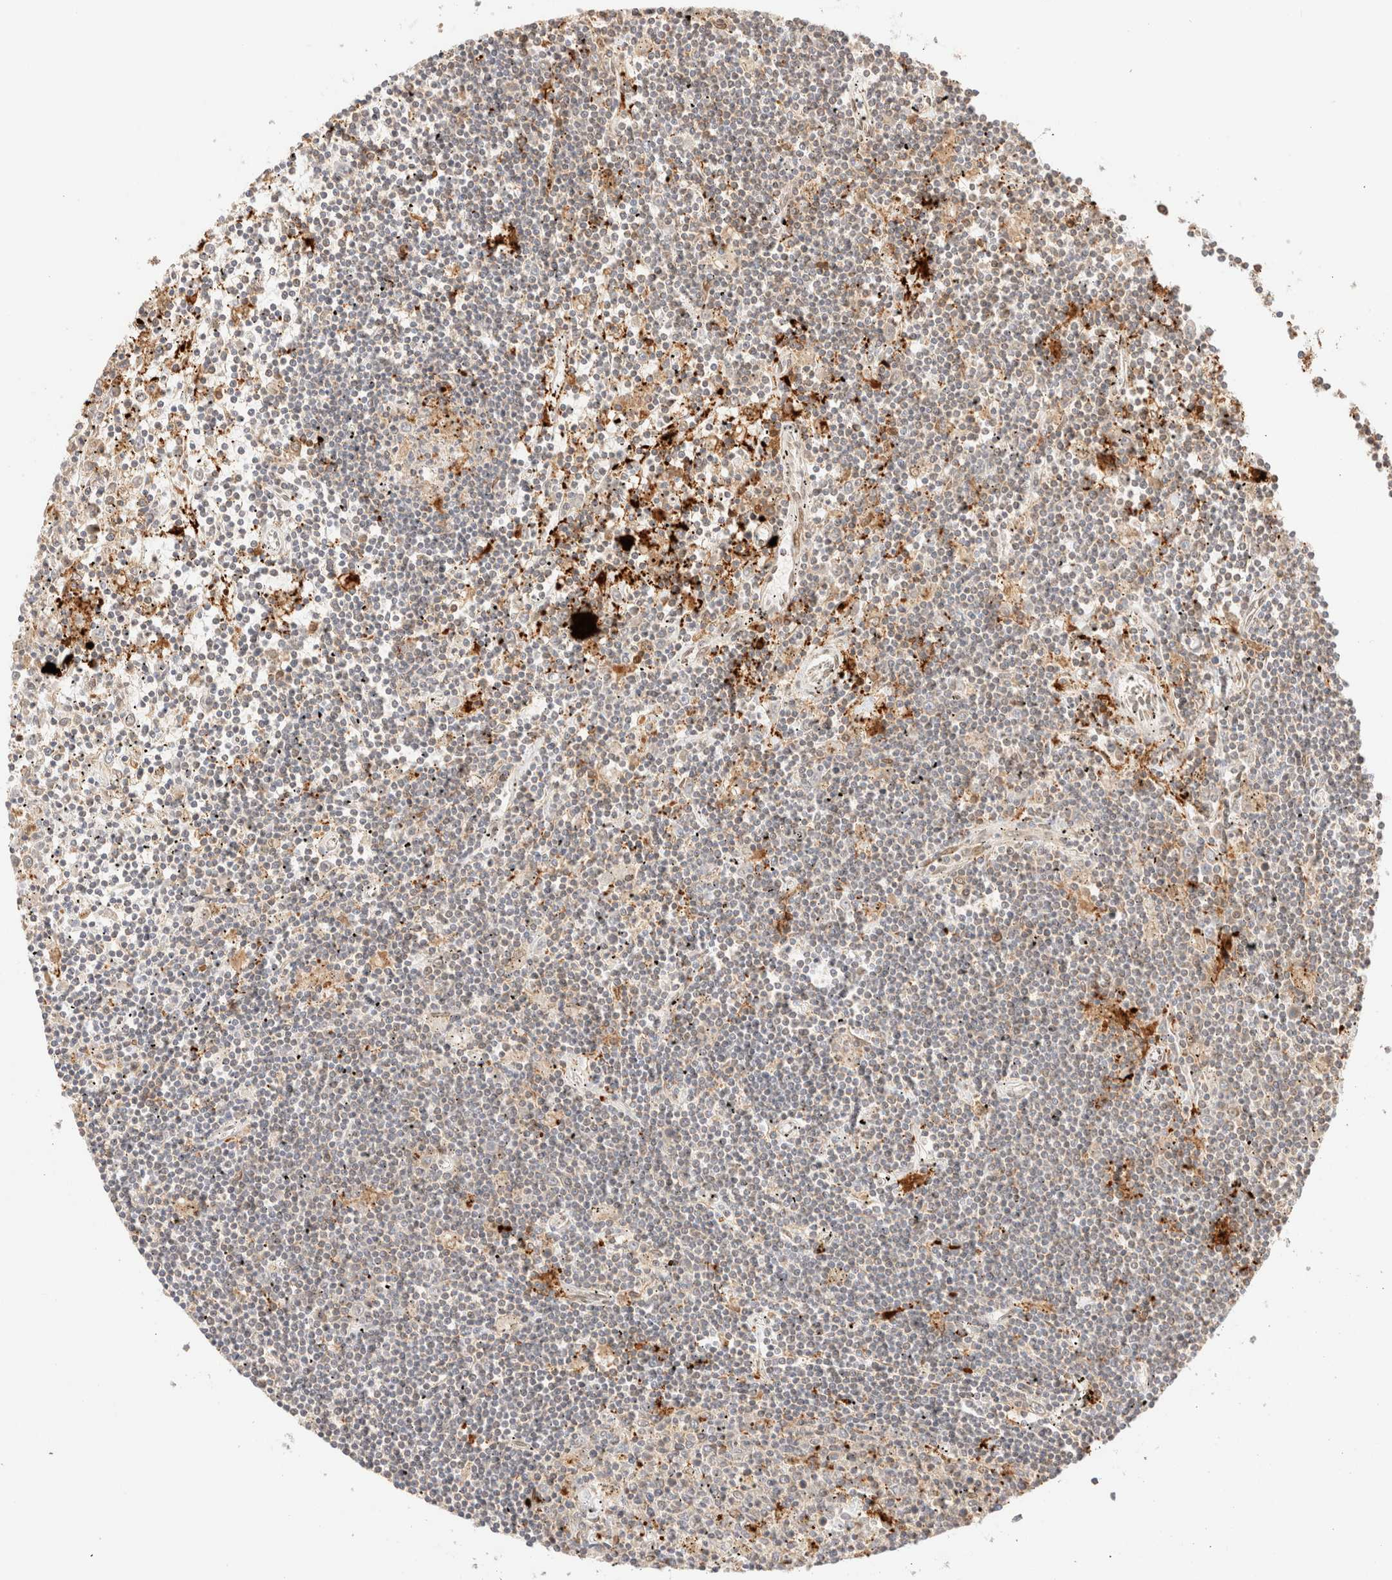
{"staining": {"intensity": "negative", "quantity": "none", "location": "none"}, "tissue": "lymphoma", "cell_type": "Tumor cells", "image_type": "cancer", "snomed": [{"axis": "morphology", "description": "Malignant lymphoma, non-Hodgkin's type, Low grade"}, {"axis": "topography", "description": "Spleen"}], "caption": "A high-resolution micrograph shows immunohistochemistry staining of low-grade malignant lymphoma, non-Hodgkin's type, which reveals no significant staining in tumor cells. Brightfield microscopy of IHC stained with DAB (brown) and hematoxylin (blue), captured at high magnification.", "gene": "TACO1", "patient": {"sex": "male", "age": 76}}